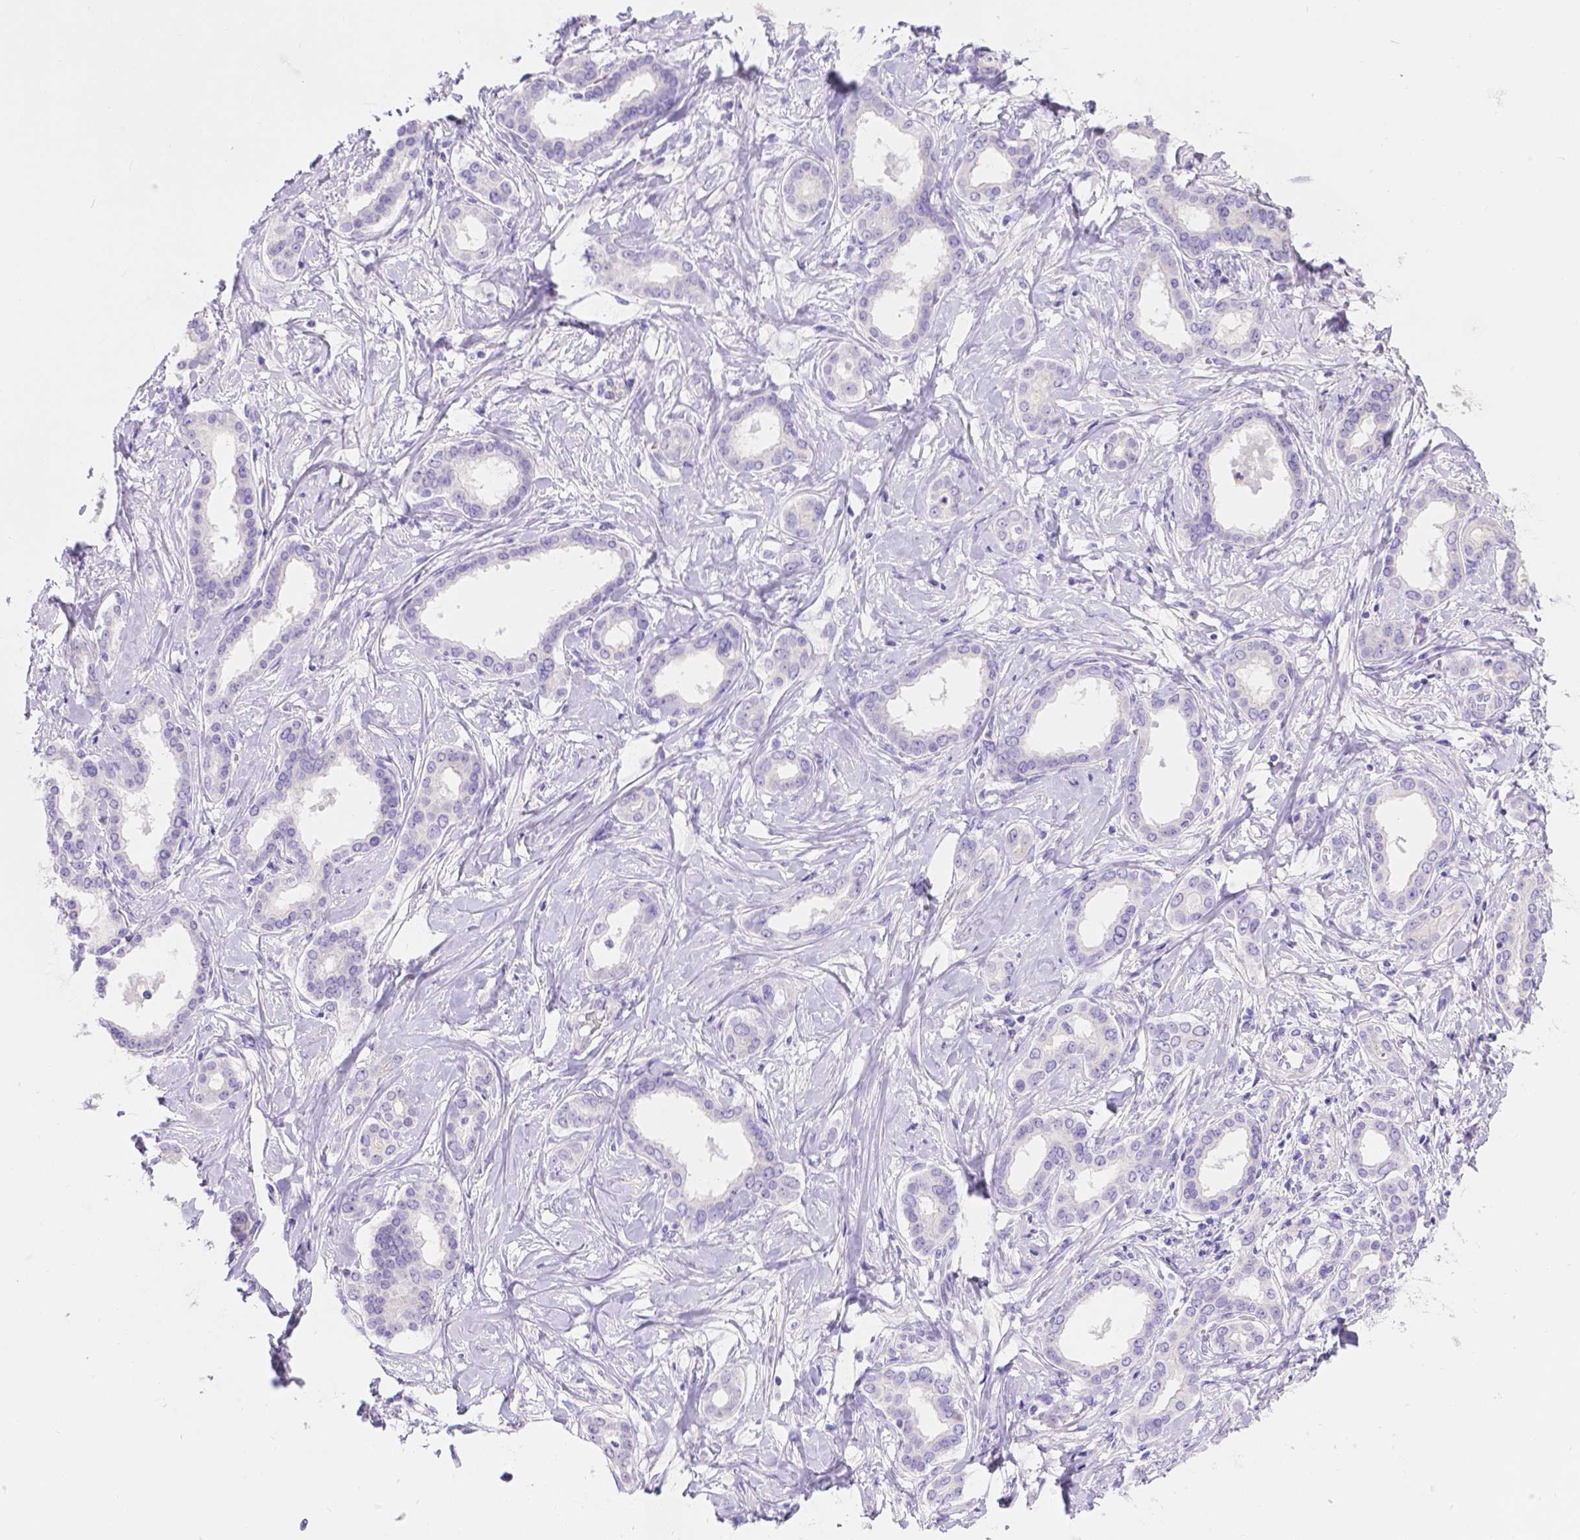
{"staining": {"intensity": "negative", "quantity": "none", "location": "none"}, "tissue": "liver cancer", "cell_type": "Tumor cells", "image_type": "cancer", "snomed": [{"axis": "morphology", "description": "Cholangiocarcinoma"}, {"axis": "topography", "description": "Liver"}], "caption": "Human liver cancer (cholangiocarcinoma) stained for a protein using IHC displays no positivity in tumor cells.", "gene": "GNRHR", "patient": {"sex": "female", "age": 47}}